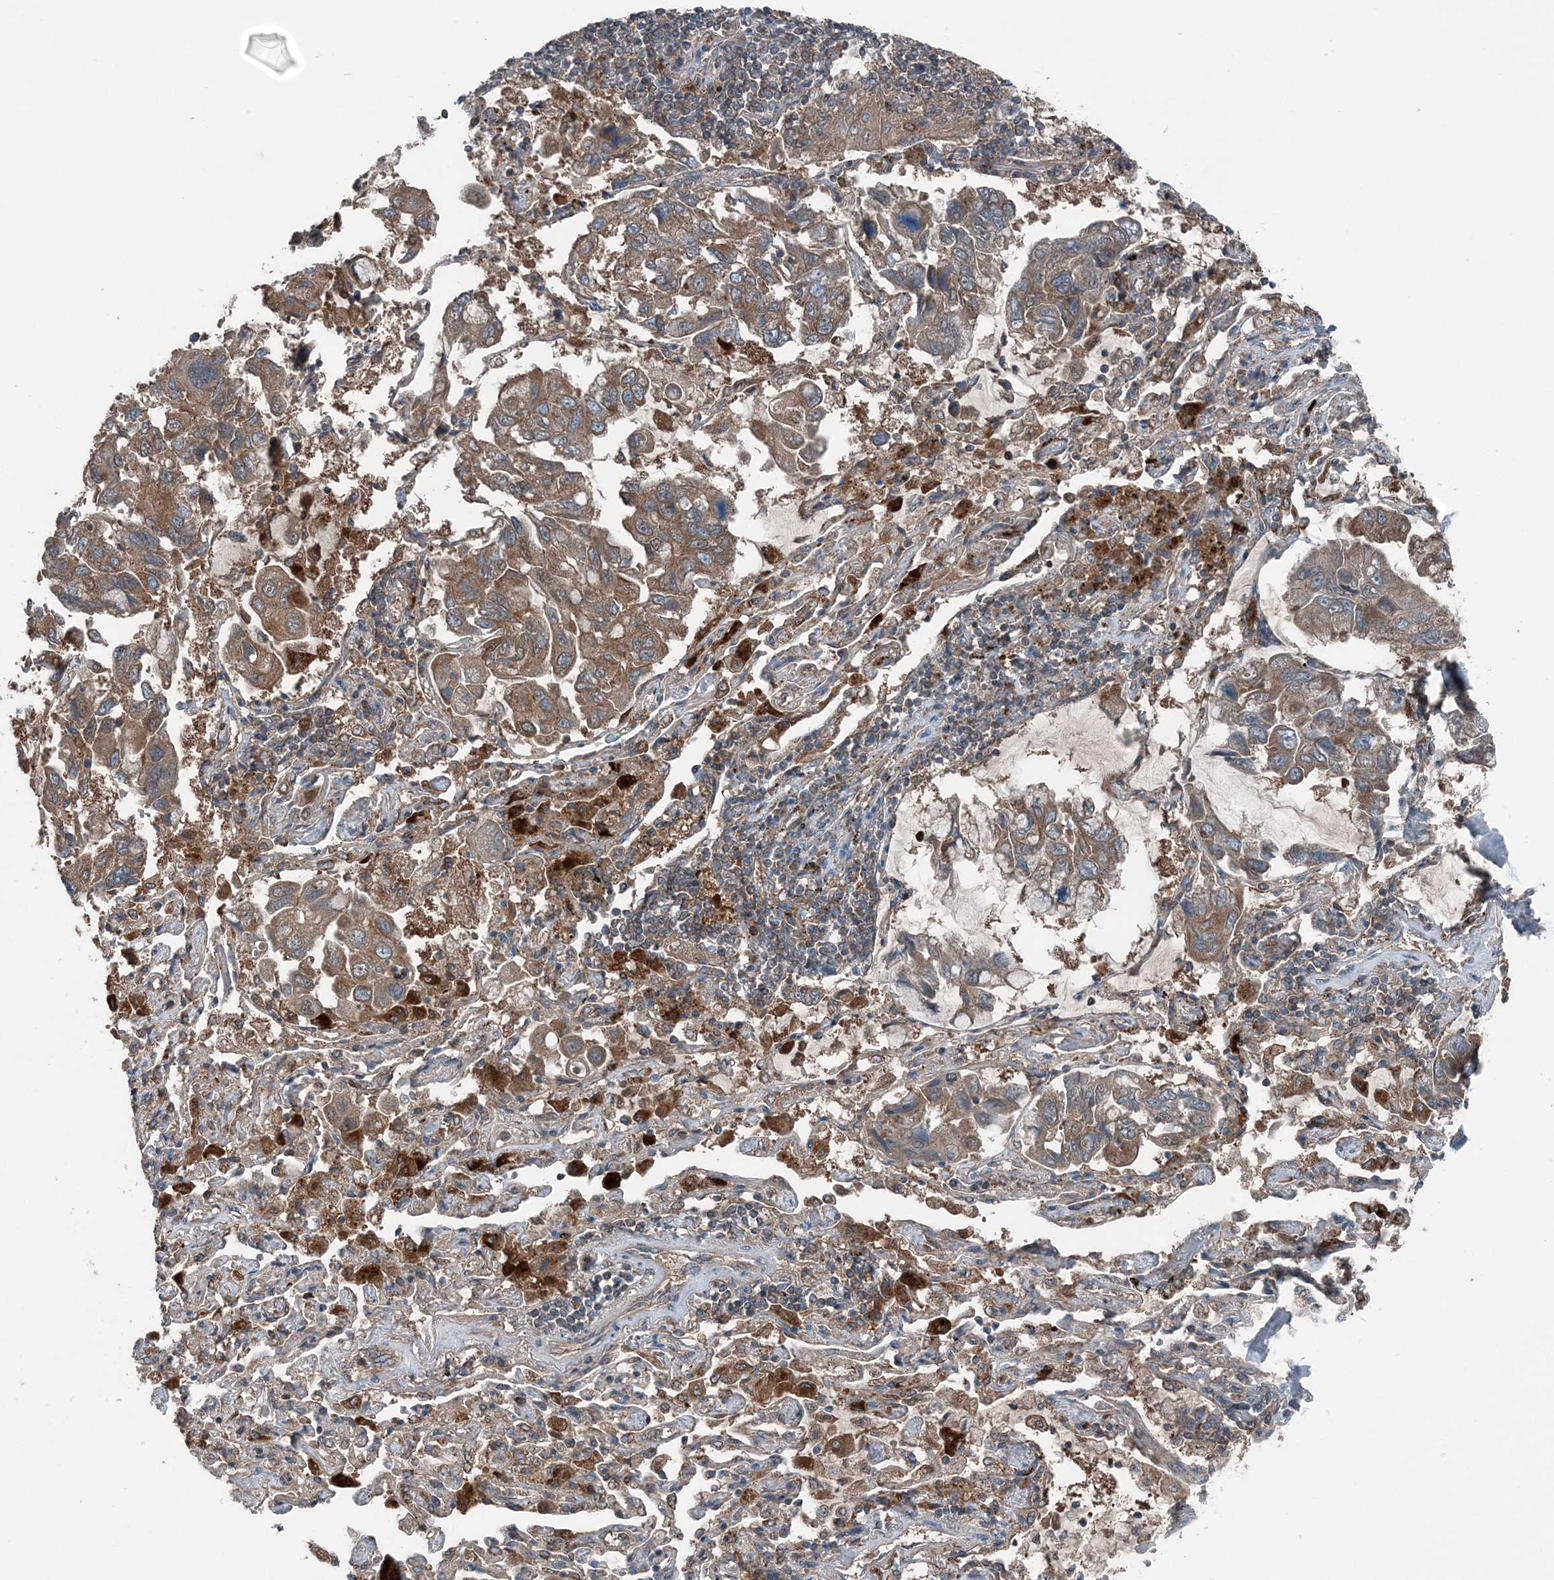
{"staining": {"intensity": "moderate", "quantity": ">75%", "location": "cytoplasmic/membranous"}, "tissue": "lung cancer", "cell_type": "Tumor cells", "image_type": "cancer", "snomed": [{"axis": "morphology", "description": "Adenocarcinoma, NOS"}, {"axis": "topography", "description": "Lung"}], "caption": "IHC micrograph of human adenocarcinoma (lung) stained for a protein (brown), which reveals medium levels of moderate cytoplasmic/membranous staining in about >75% of tumor cells.", "gene": "ASNSD1", "patient": {"sex": "male", "age": 64}}